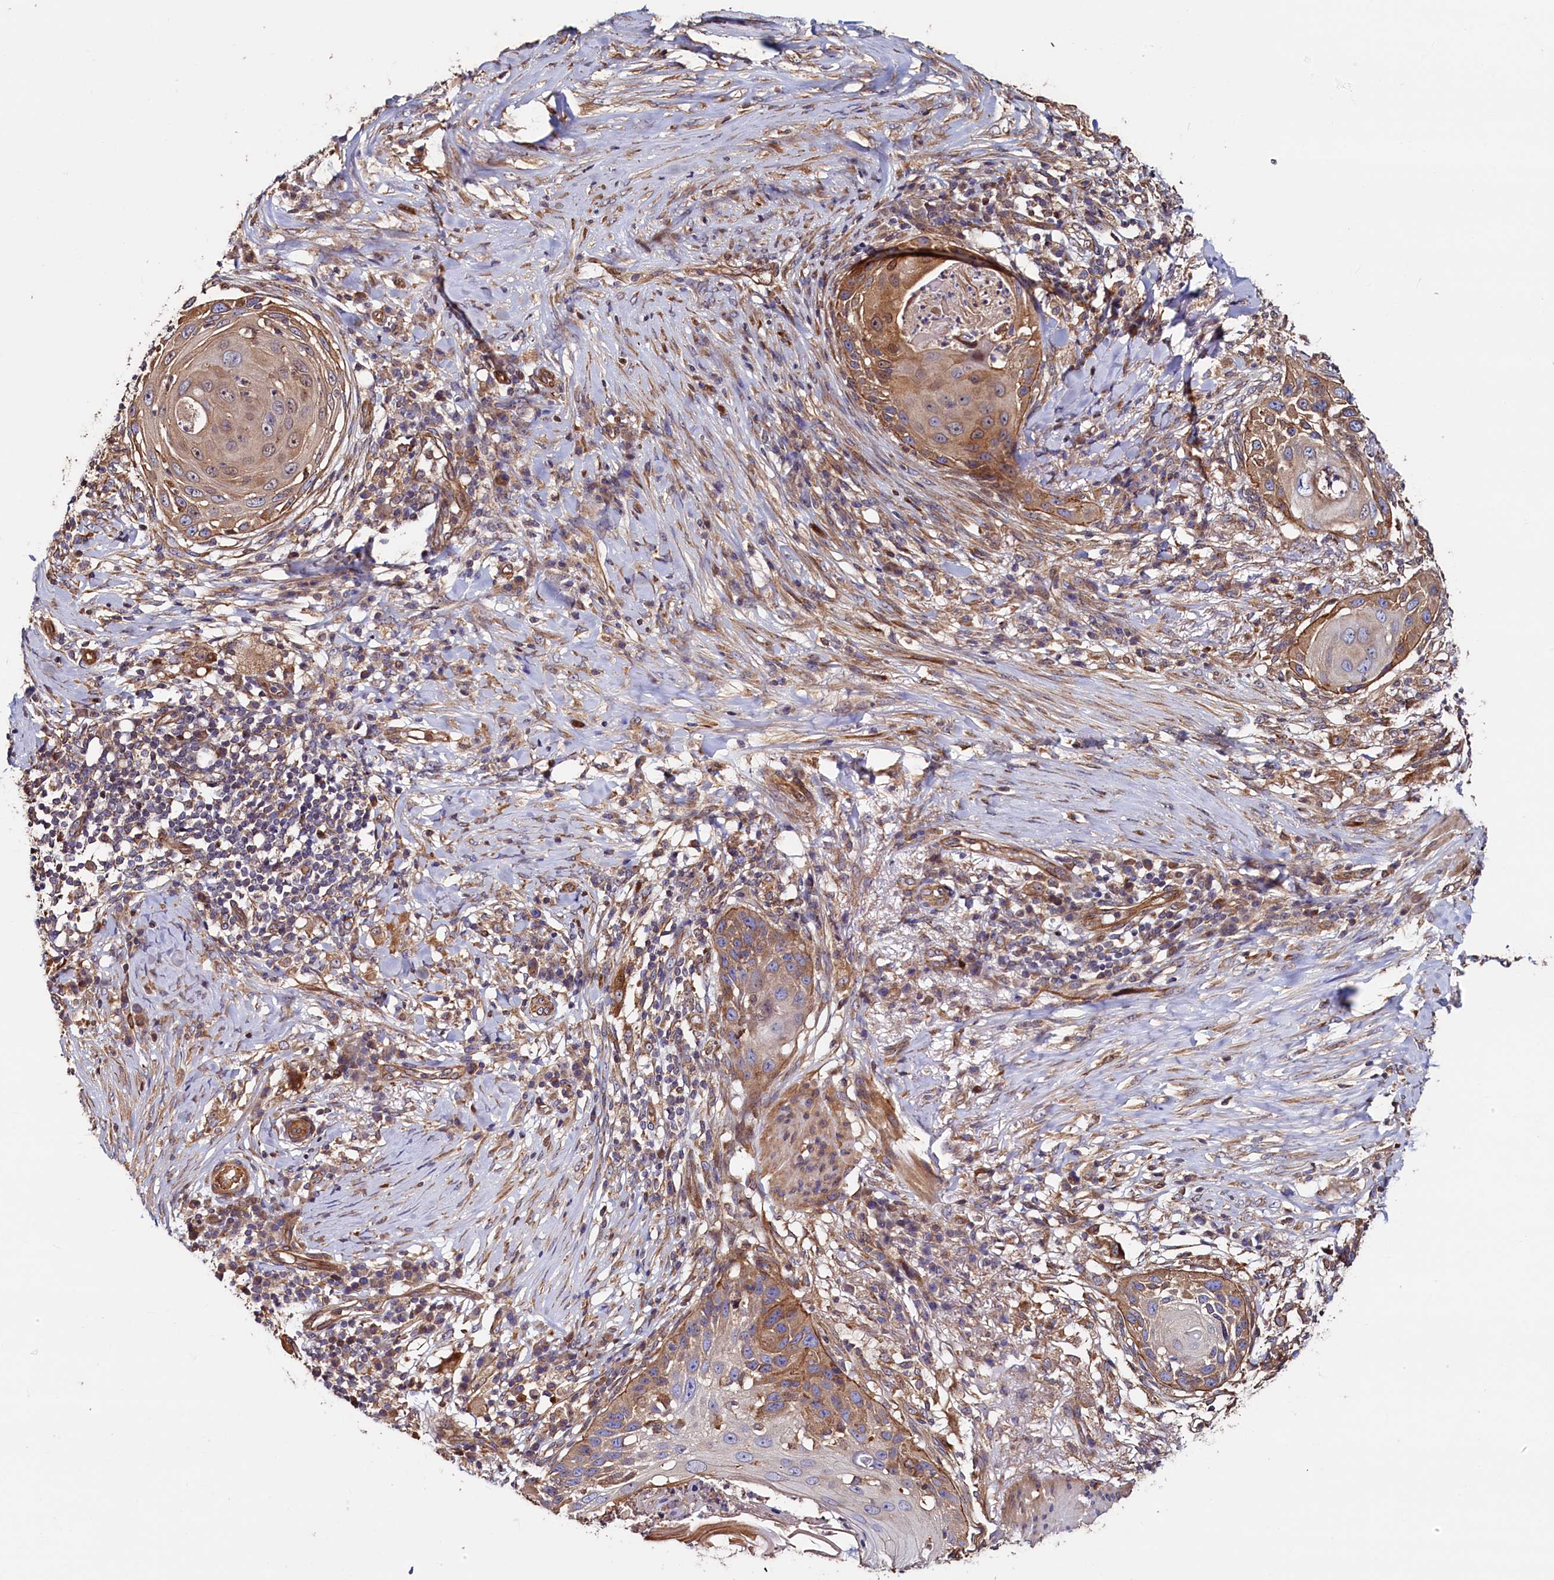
{"staining": {"intensity": "moderate", "quantity": ">75%", "location": "cytoplasmic/membranous"}, "tissue": "skin cancer", "cell_type": "Tumor cells", "image_type": "cancer", "snomed": [{"axis": "morphology", "description": "Squamous cell carcinoma, NOS"}, {"axis": "topography", "description": "Skin"}], "caption": "The photomicrograph shows staining of skin cancer (squamous cell carcinoma), revealing moderate cytoplasmic/membranous protein positivity (brown color) within tumor cells.", "gene": "ATXN2L", "patient": {"sex": "female", "age": 44}}